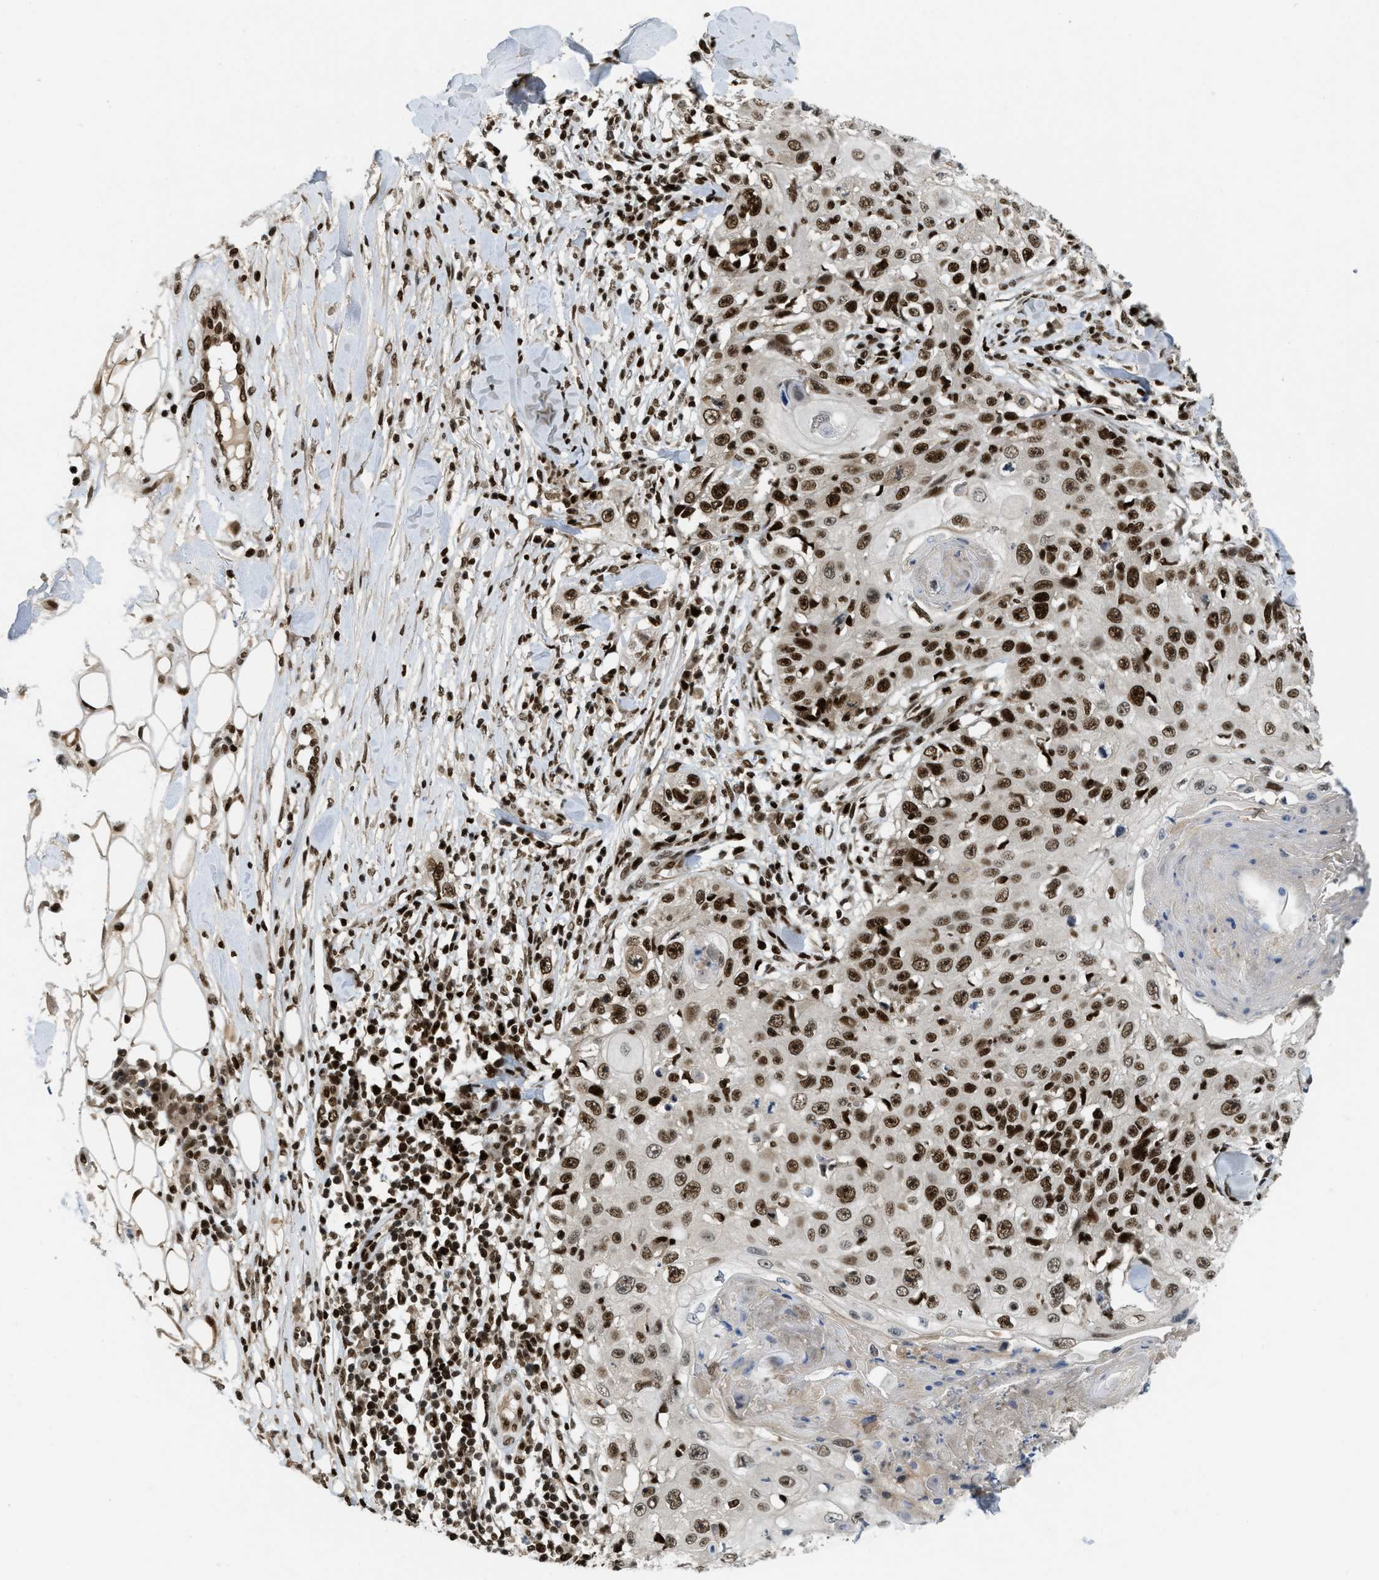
{"staining": {"intensity": "strong", "quantity": ">75%", "location": "nuclear"}, "tissue": "skin cancer", "cell_type": "Tumor cells", "image_type": "cancer", "snomed": [{"axis": "morphology", "description": "Squamous cell carcinoma, NOS"}, {"axis": "topography", "description": "Skin"}], "caption": "Immunohistochemical staining of skin squamous cell carcinoma displays strong nuclear protein staining in approximately >75% of tumor cells.", "gene": "RFX5", "patient": {"sex": "male", "age": 86}}